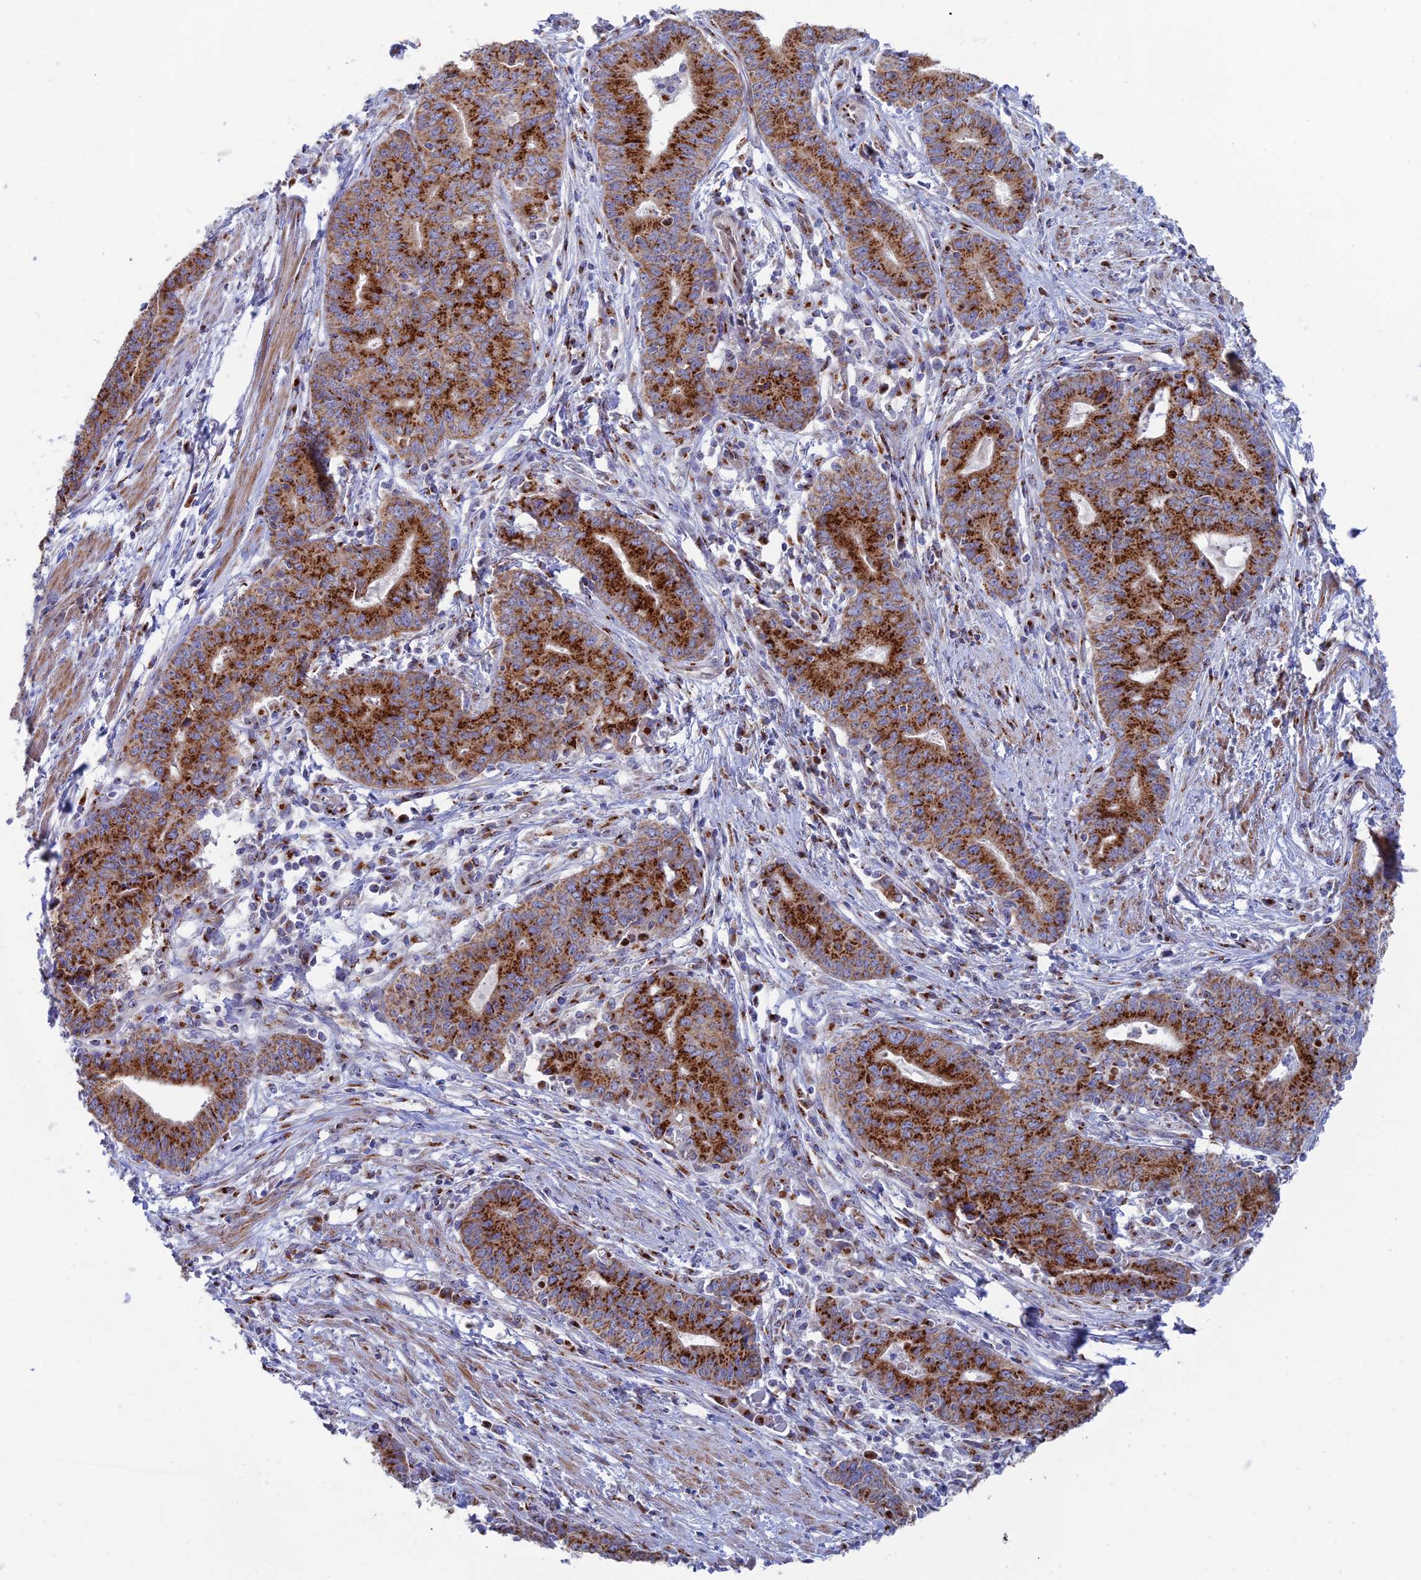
{"staining": {"intensity": "strong", "quantity": ">75%", "location": "cytoplasmic/membranous"}, "tissue": "endometrial cancer", "cell_type": "Tumor cells", "image_type": "cancer", "snomed": [{"axis": "morphology", "description": "Adenocarcinoma, NOS"}, {"axis": "topography", "description": "Endometrium"}], "caption": "Adenocarcinoma (endometrial) stained for a protein (brown) displays strong cytoplasmic/membranous positive expression in about >75% of tumor cells.", "gene": "HS2ST1", "patient": {"sex": "female", "age": 59}}